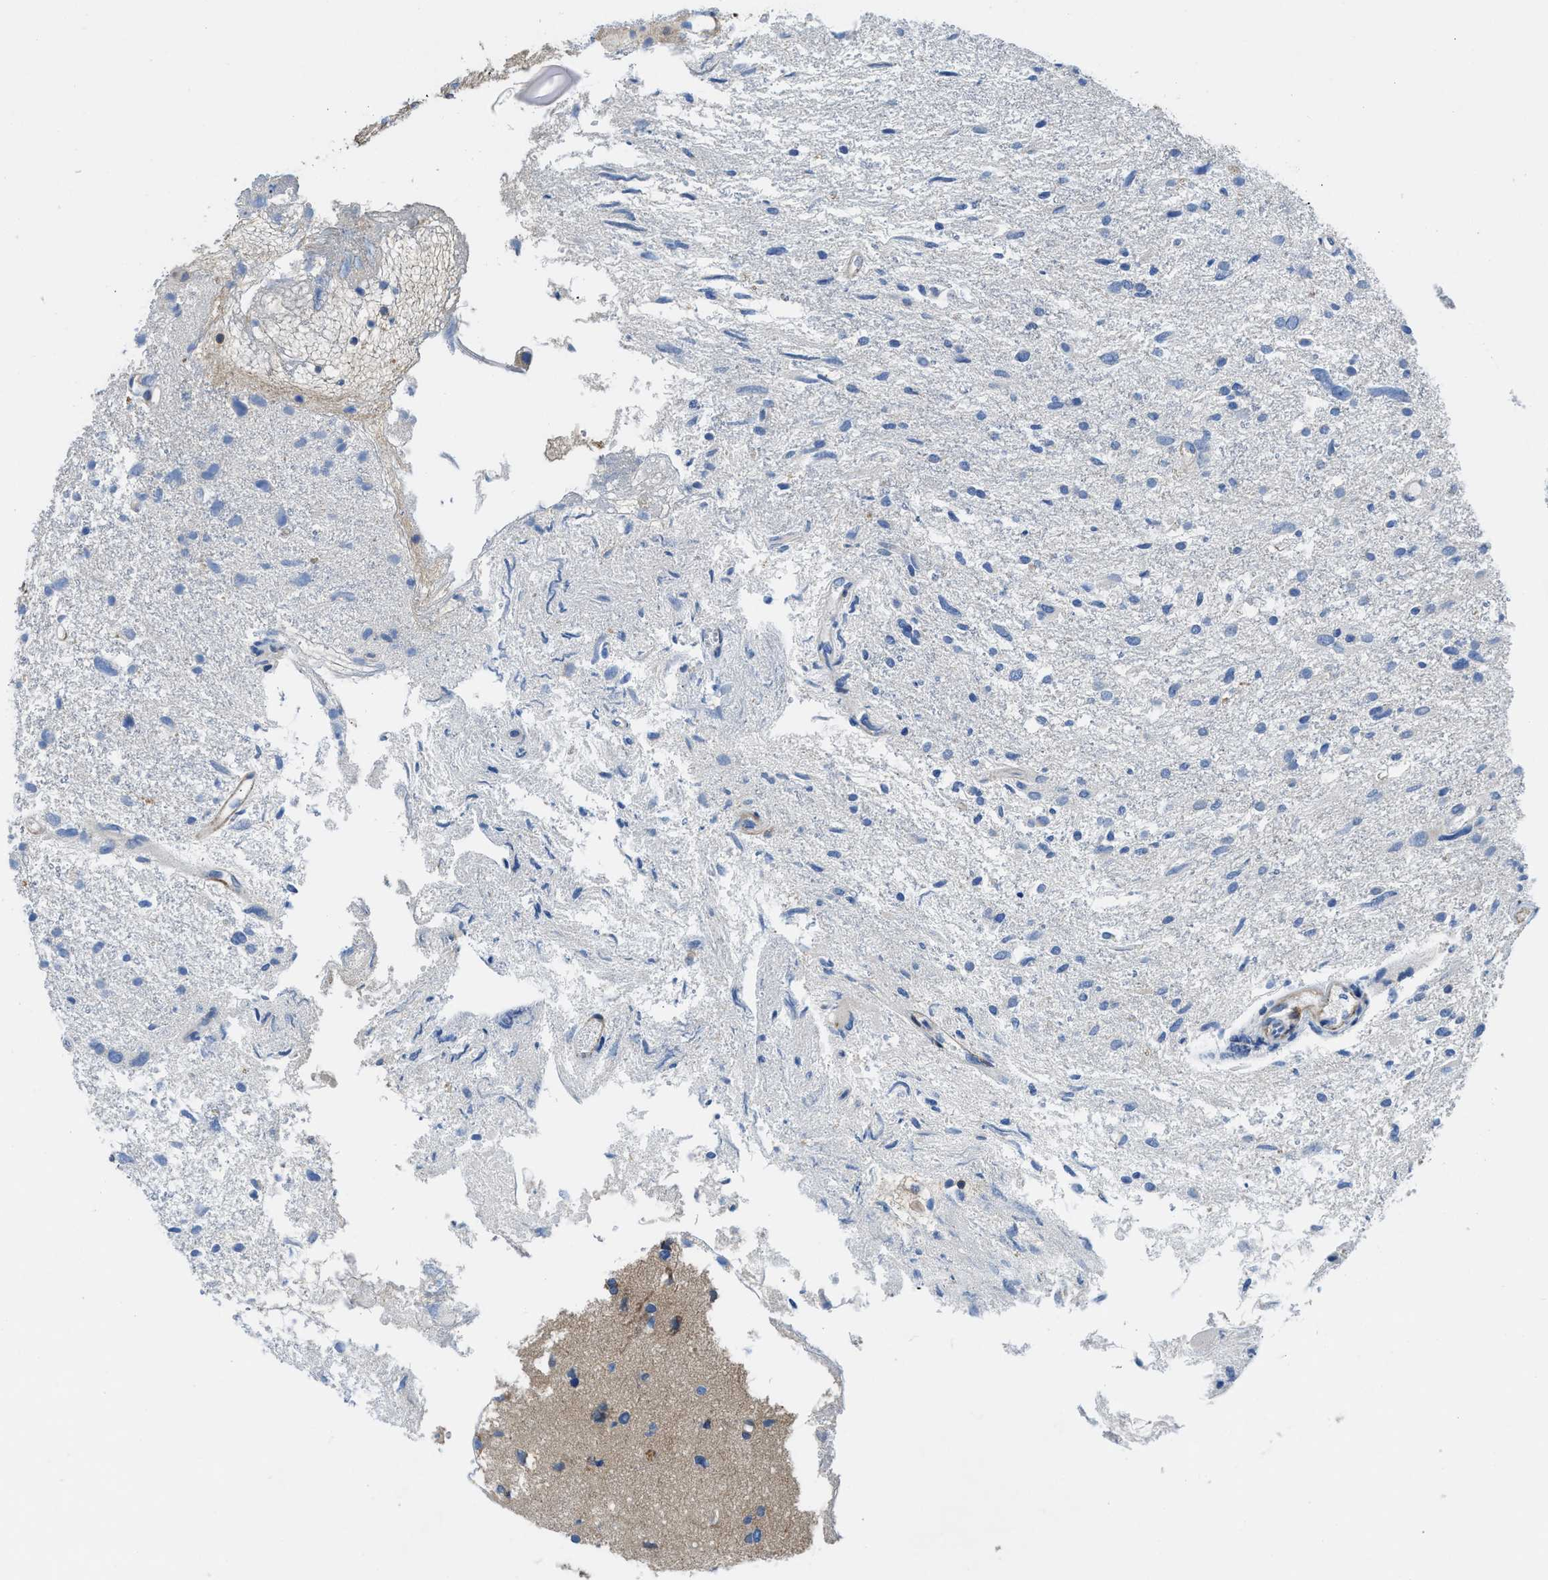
{"staining": {"intensity": "negative", "quantity": "none", "location": "none"}, "tissue": "glioma", "cell_type": "Tumor cells", "image_type": "cancer", "snomed": [{"axis": "morphology", "description": "Glioma, malignant, High grade"}, {"axis": "topography", "description": "Brain"}], "caption": "Tumor cells are negative for protein expression in human malignant glioma (high-grade). The staining was performed using DAB (3,3'-diaminobenzidine) to visualize the protein expression in brown, while the nuclei were stained in blue with hematoxylin (Magnification: 20x).", "gene": "CHKB", "patient": {"sex": "female", "age": 59}}